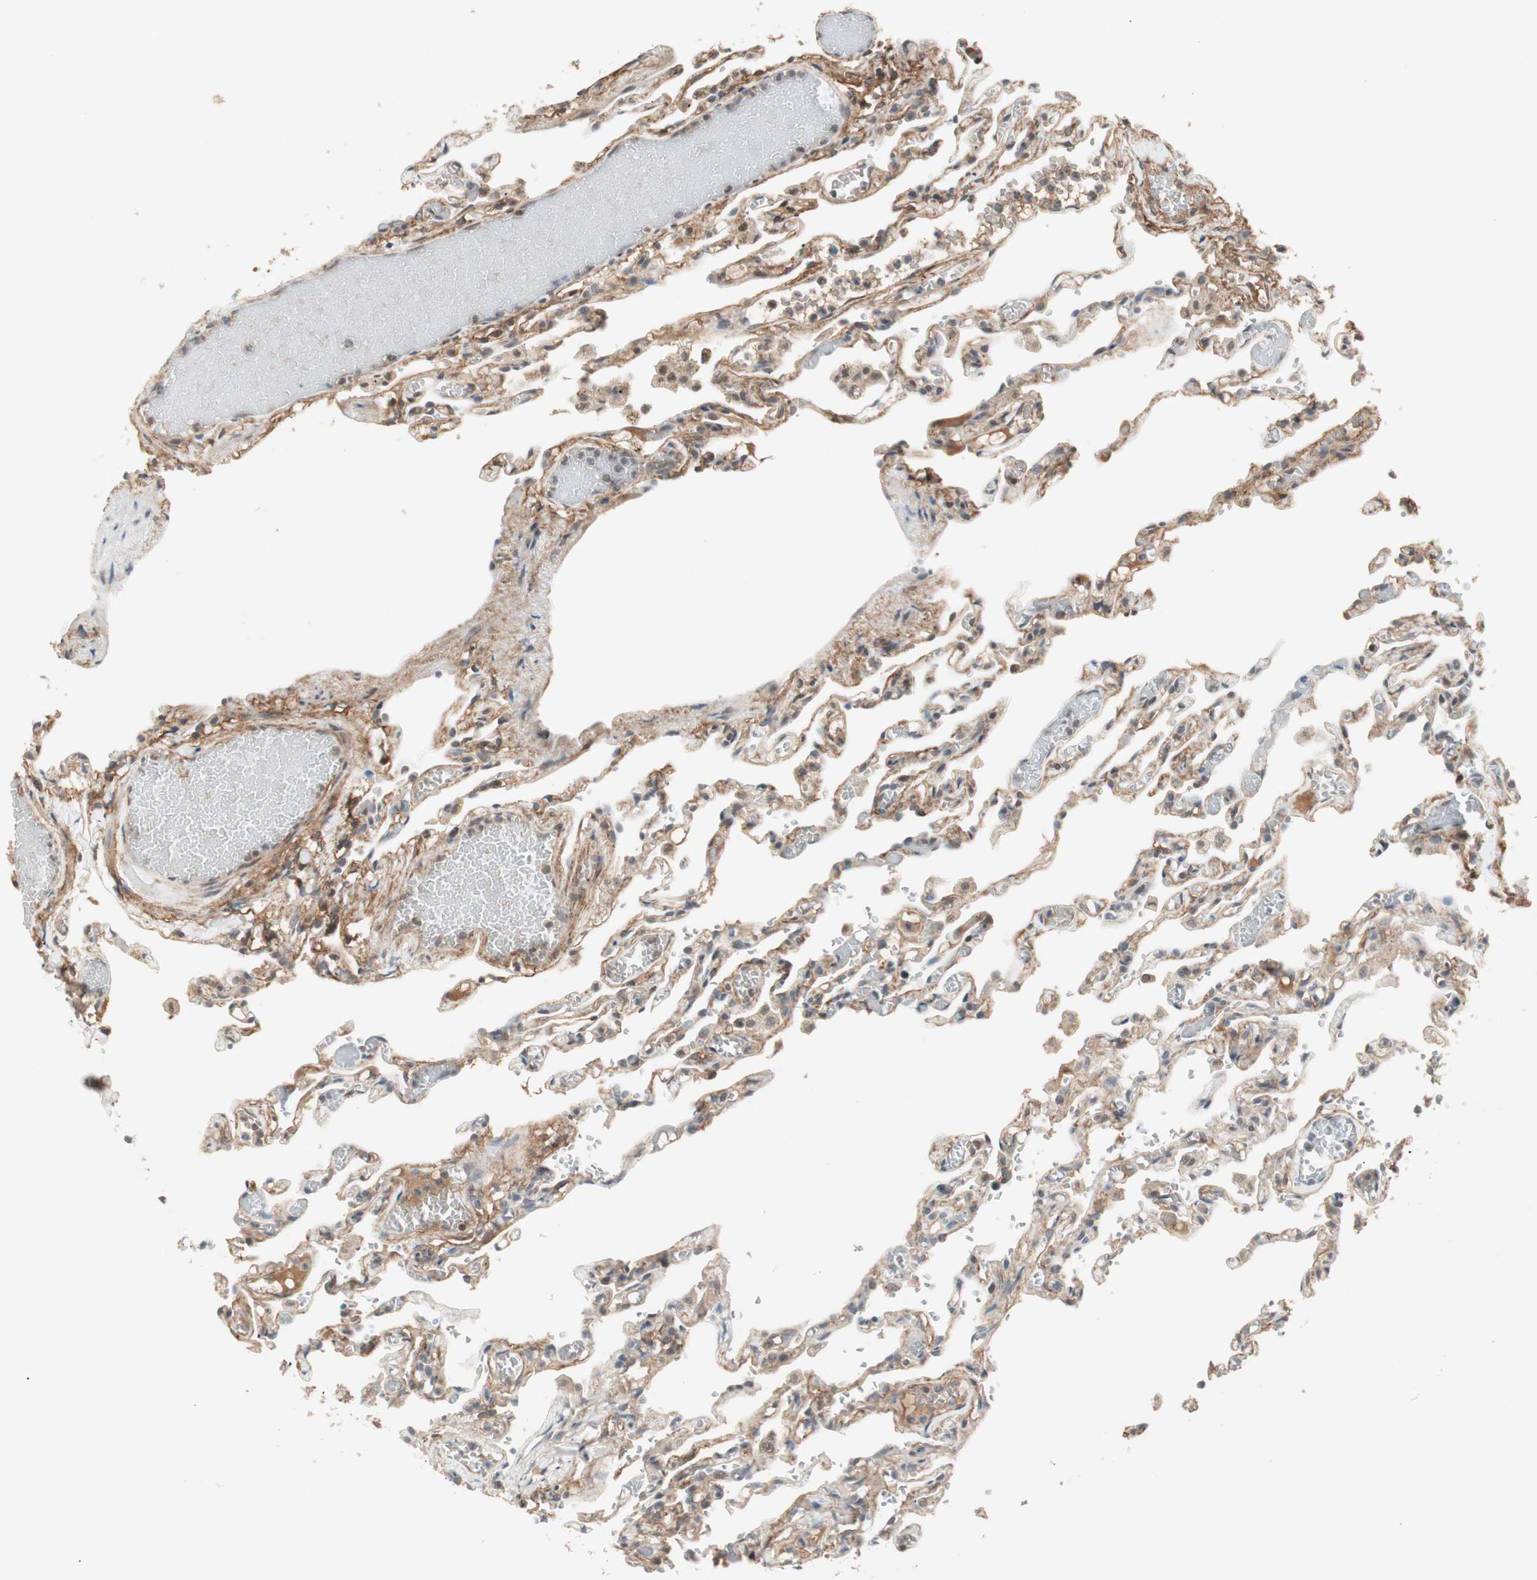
{"staining": {"intensity": "negative", "quantity": "none", "location": "none"}, "tissue": "lung", "cell_type": "Alveolar cells", "image_type": "normal", "snomed": [{"axis": "morphology", "description": "Normal tissue, NOS"}, {"axis": "topography", "description": "Lung"}], "caption": "Immunohistochemistry micrograph of benign lung: human lung stained with DAB (3,3'-diaminobenzidine) shows no significant protein positivity in alveolar cells.", "gene": "RNGTT", "patient": {"sex": "male", "age": 21}}